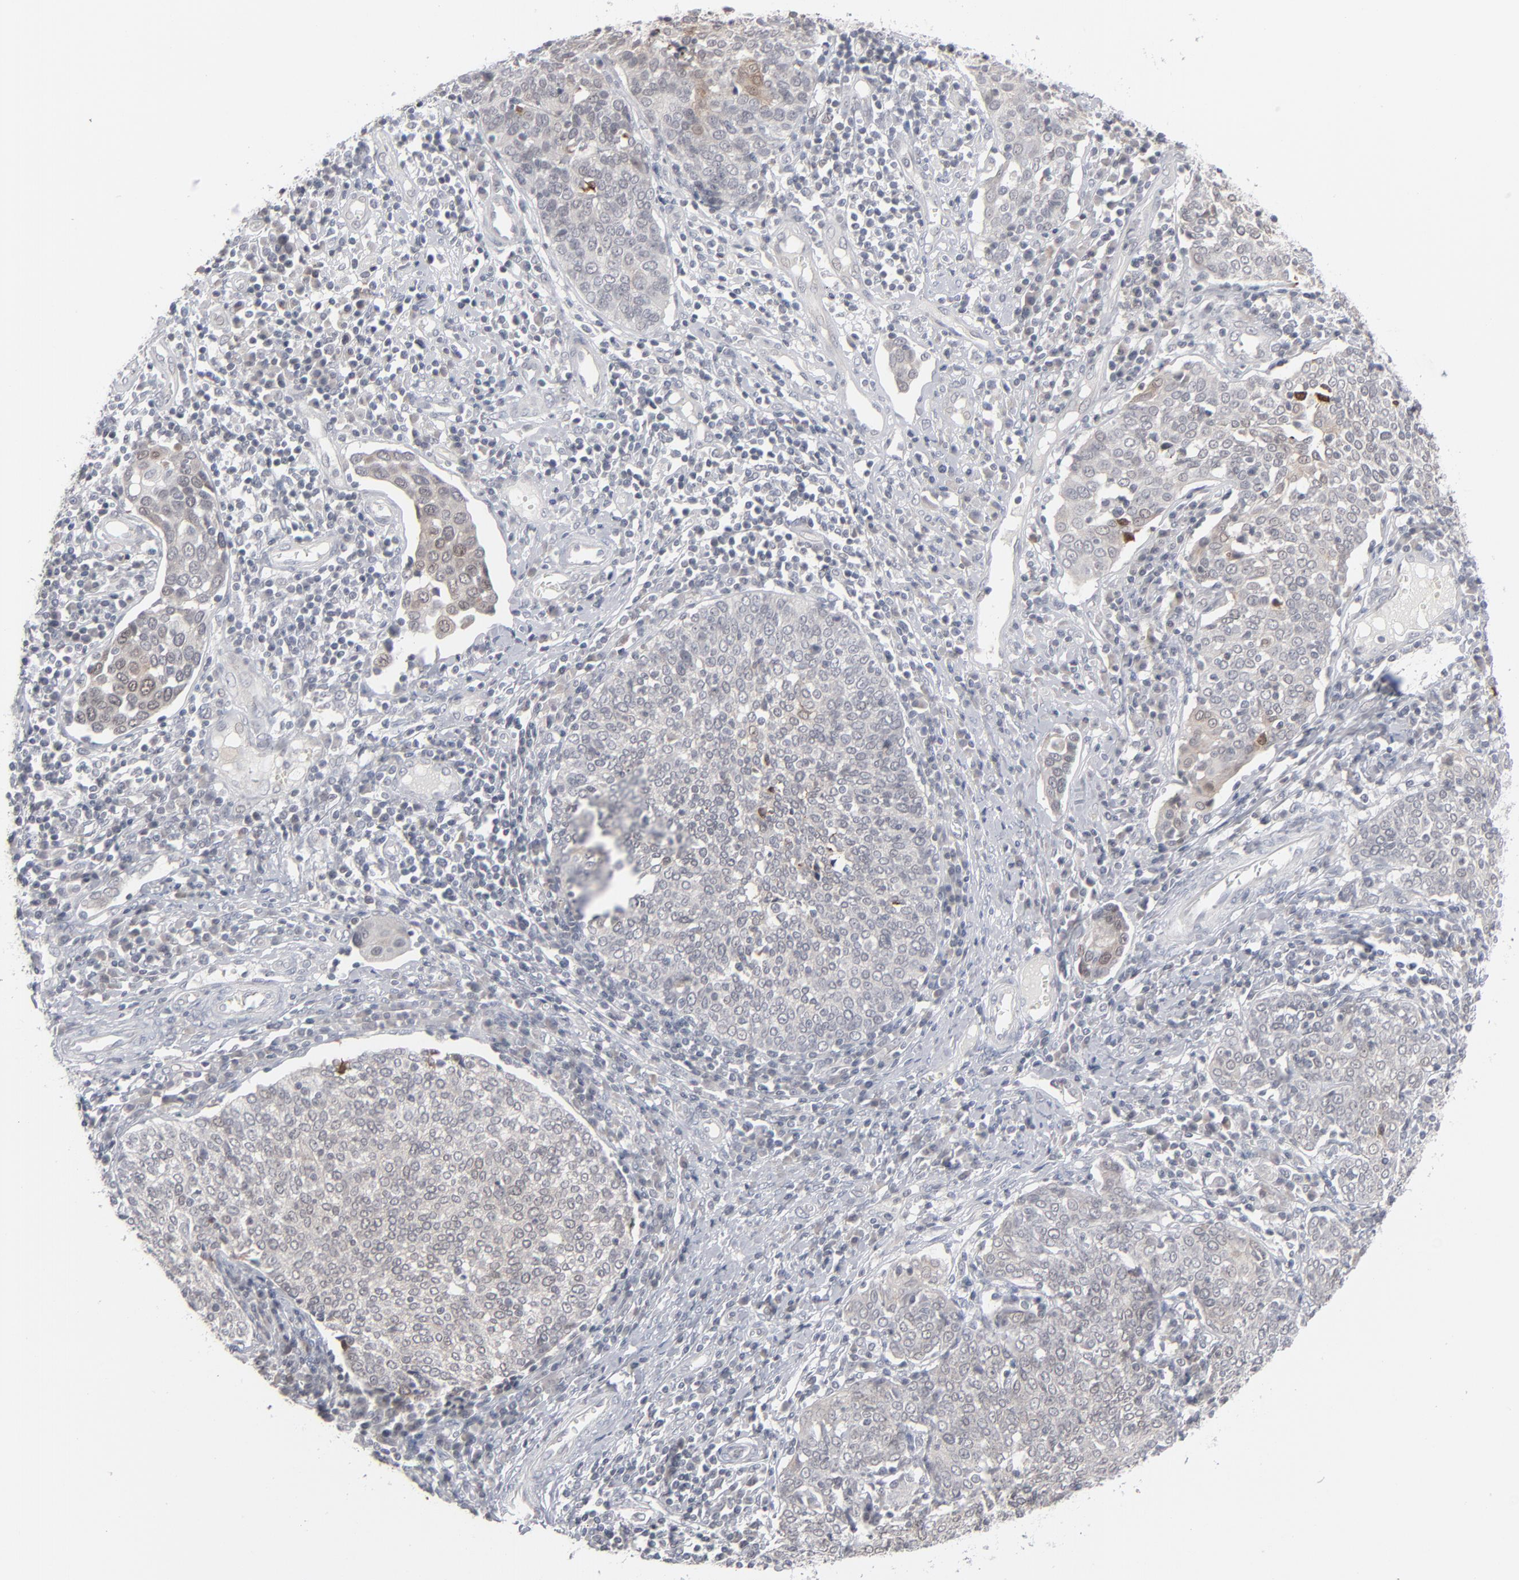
{"staining": {"intensity": "negative", "quantity": "none", "location": "none"}, "tissue": "cervical cancer", "cell_type": "Tumor cells", "image_type": "cancer", "snomed": [{"axis": "morphology", "description": "Squamous cell carcinoma, NOS"}, {"axis": "topography", "description": "Cervix"}], "caption": "Protein analysis of squamous cell carcinoma (cervical) shows no significant expression in tumor cells. (DAB (3,3'-diaminobenzidine) IHC visualized using brightfield microscopy, high magnification).", "gene": "POF1B", "patient": {"sex": "female", "age": 40}}